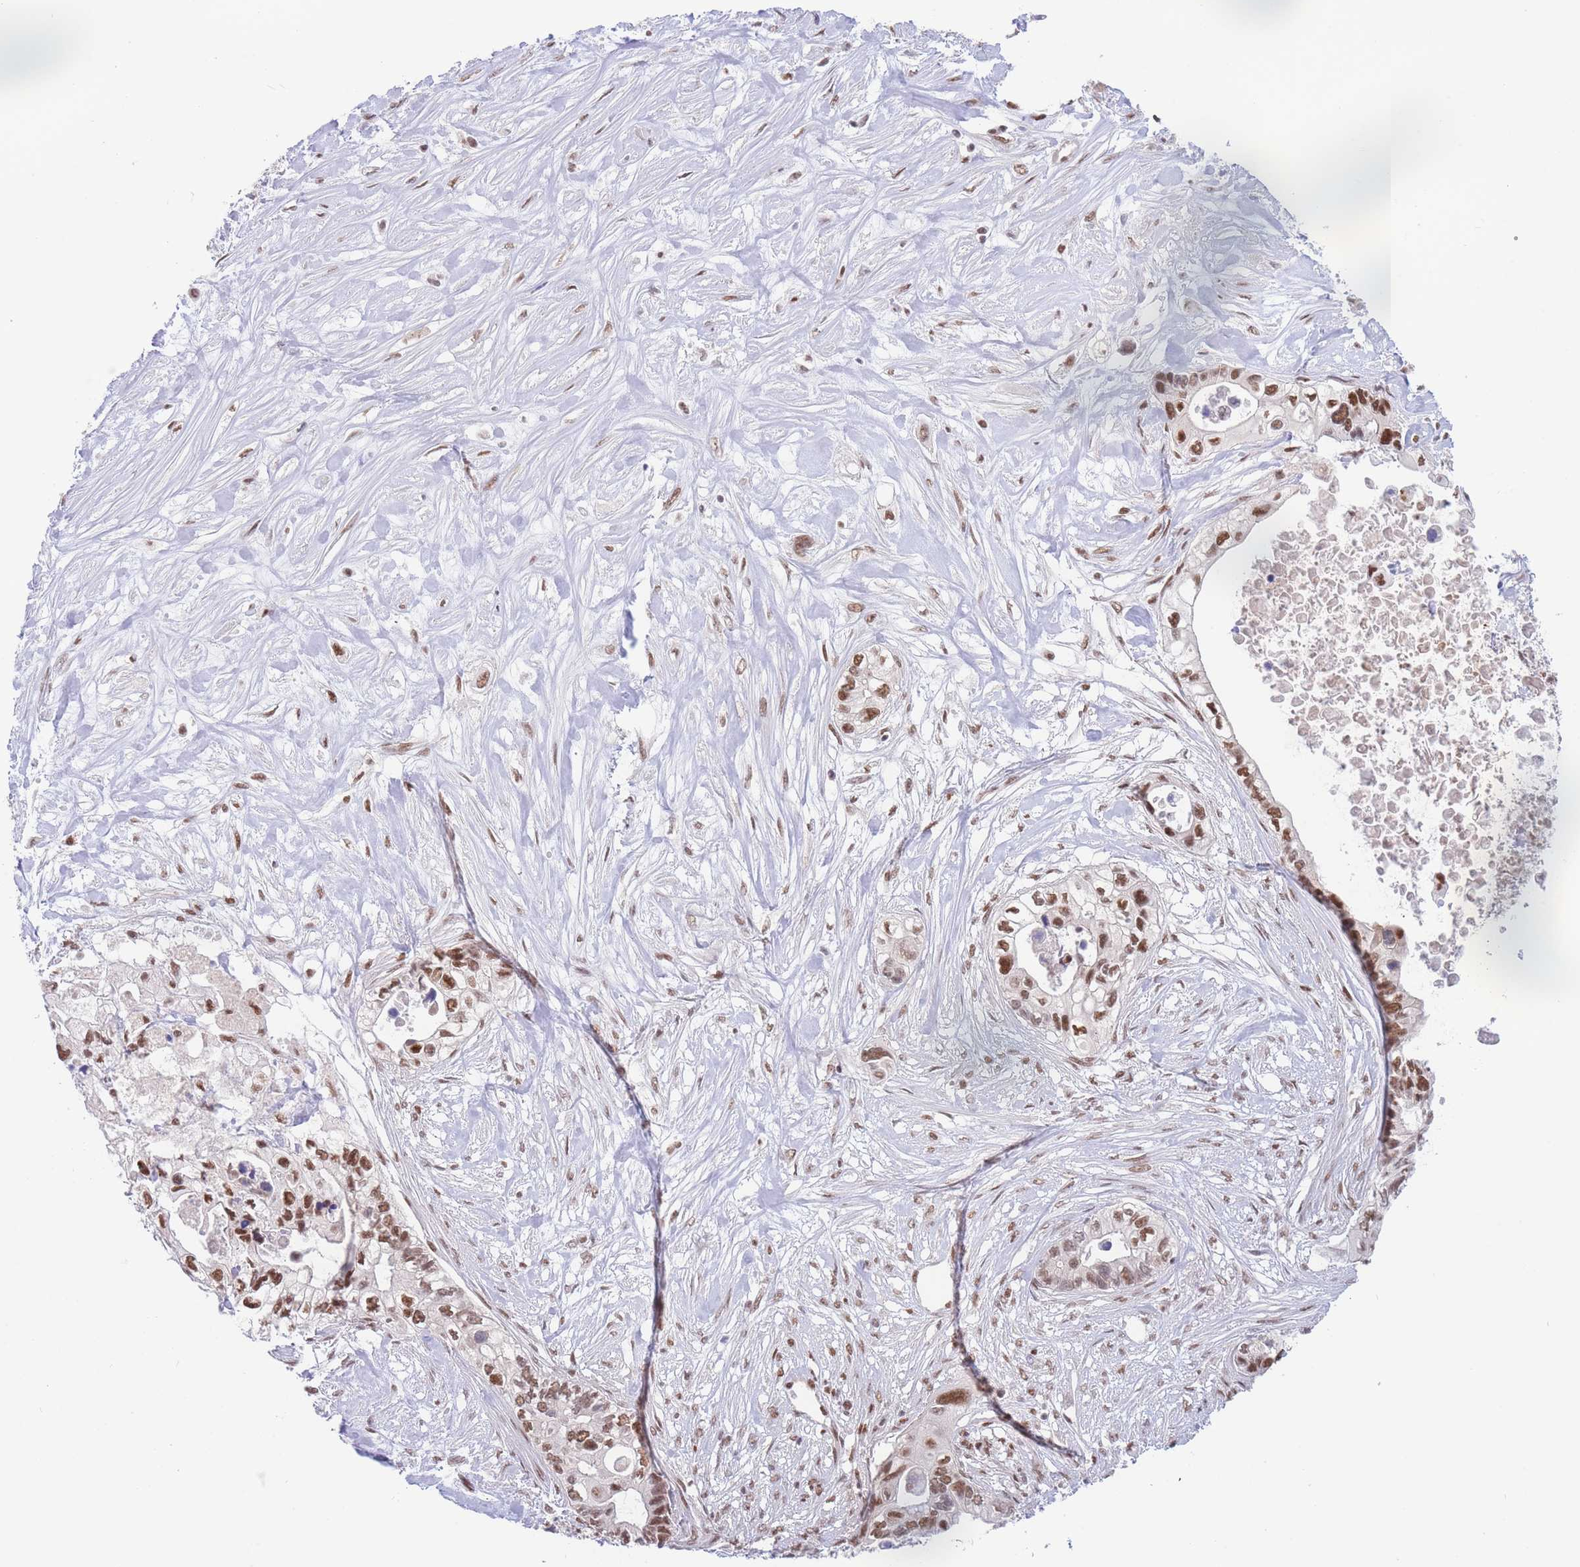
{"staining": {"intensity": "moderate", "quantity": ">75%", "location": "nuclear"}, "tissue": "pancreatic cancer", "cell_type": "Tumor cells", "image_type": "cancer", "snomed": [{"axis": "morphology", "description": "Adenocarcinoma, NOS"}, {"axis": "topography", "description": "Pancreas"}], "caption": "Immunohistochemistry image of human pancreatic cancer (adenocarcinoma) stained for a protein (brown), which shows medium levels of moderate nuclear expression in about >75% of tumor cells.", "gene": "SMAD9", "patient": {"sex": "female", "age": 63}}